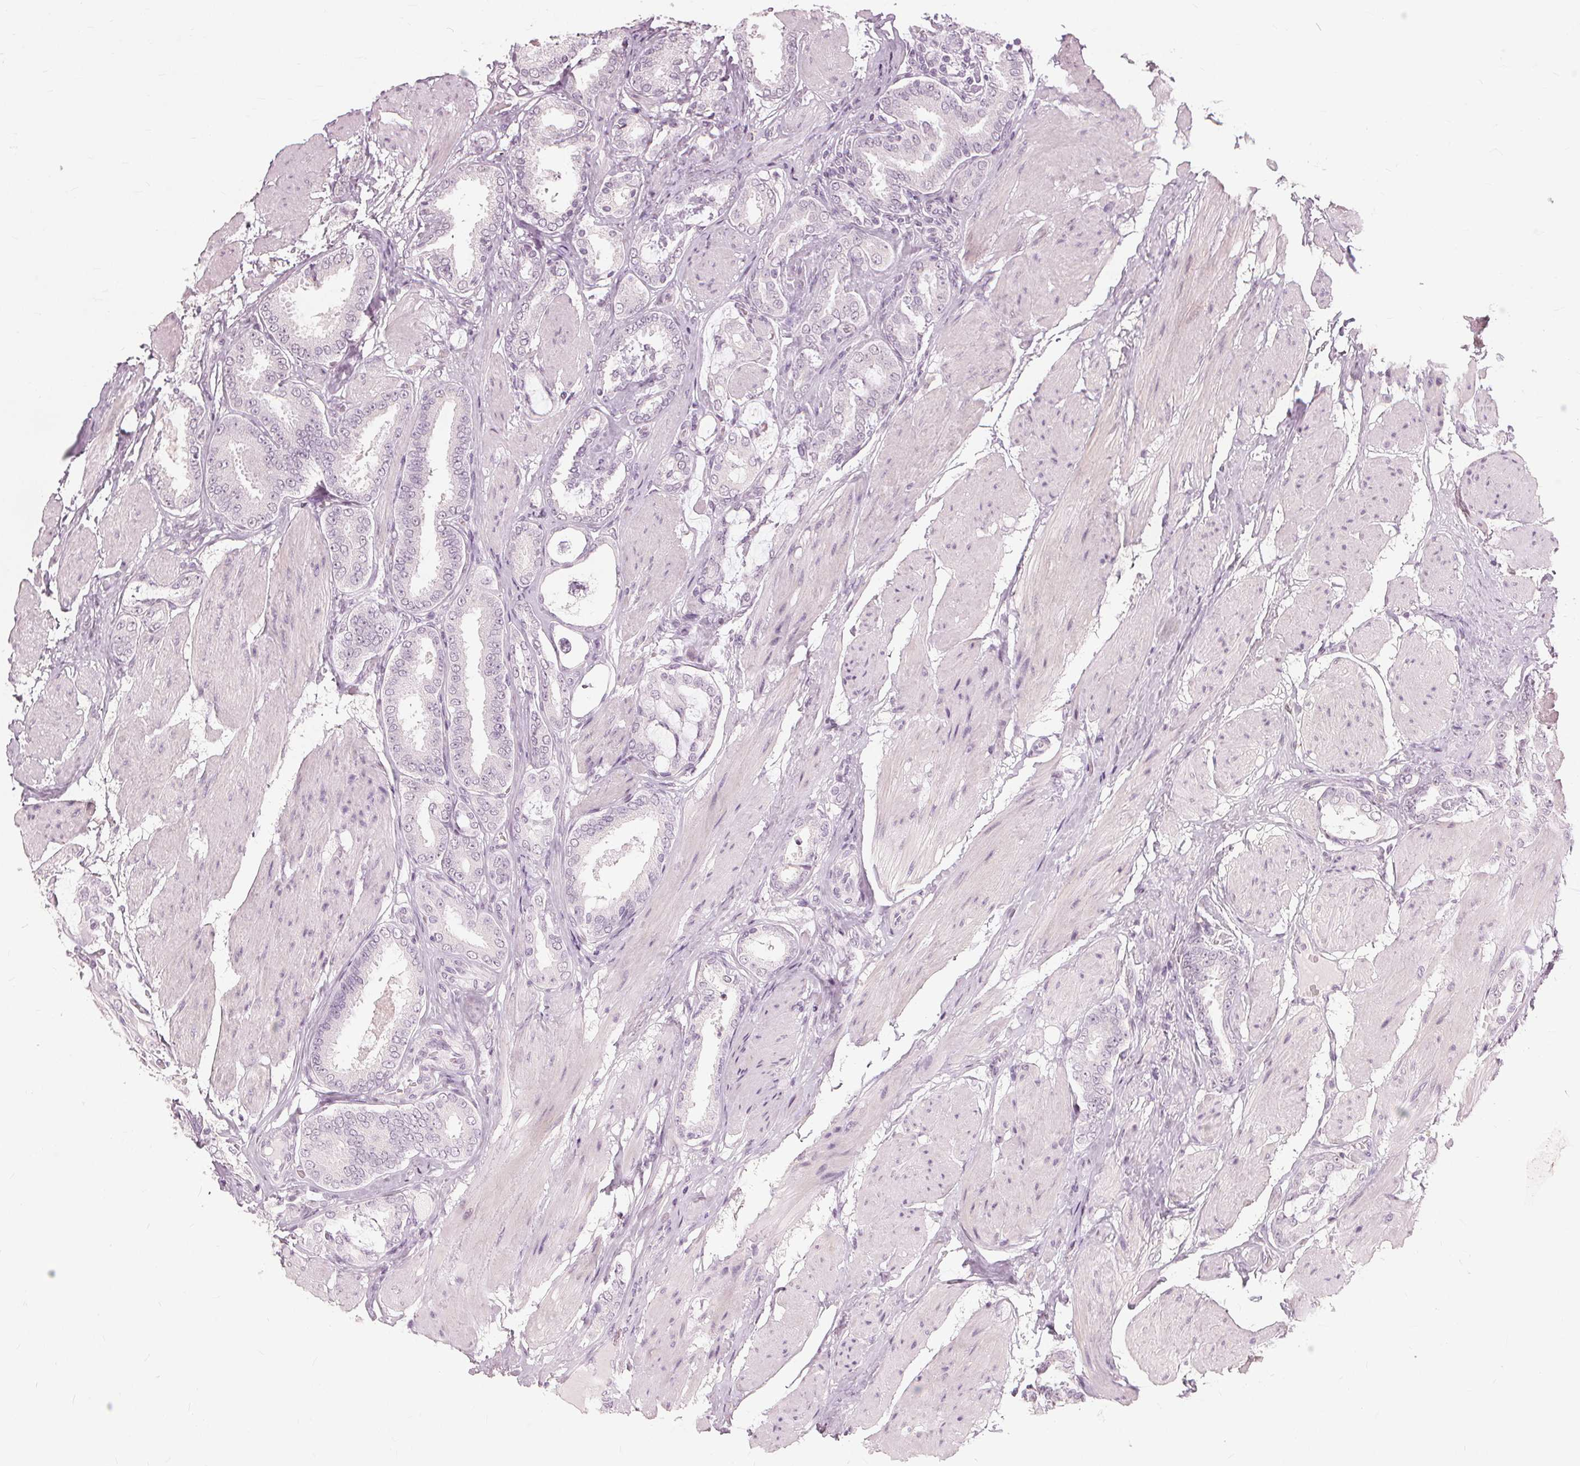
{"staining": {"intensity": "negative", "quantity": "none", "location": "none"}, "tissue": "prostate cancer", "cell_type": "Tumor cells", "image_type": "cancer", "snomed": [{"axis": "morphology", "description": "Adenocarcinoma, High grade"}, {"axis": "topography", "description": "Prostate"}], "caption": "A photomicrograph of human prostate high-grade adenocarcinoma is negative for staining in tumor cells.", "gene": "SFTPD", "patient": {"sex": "male", "age": 63}}